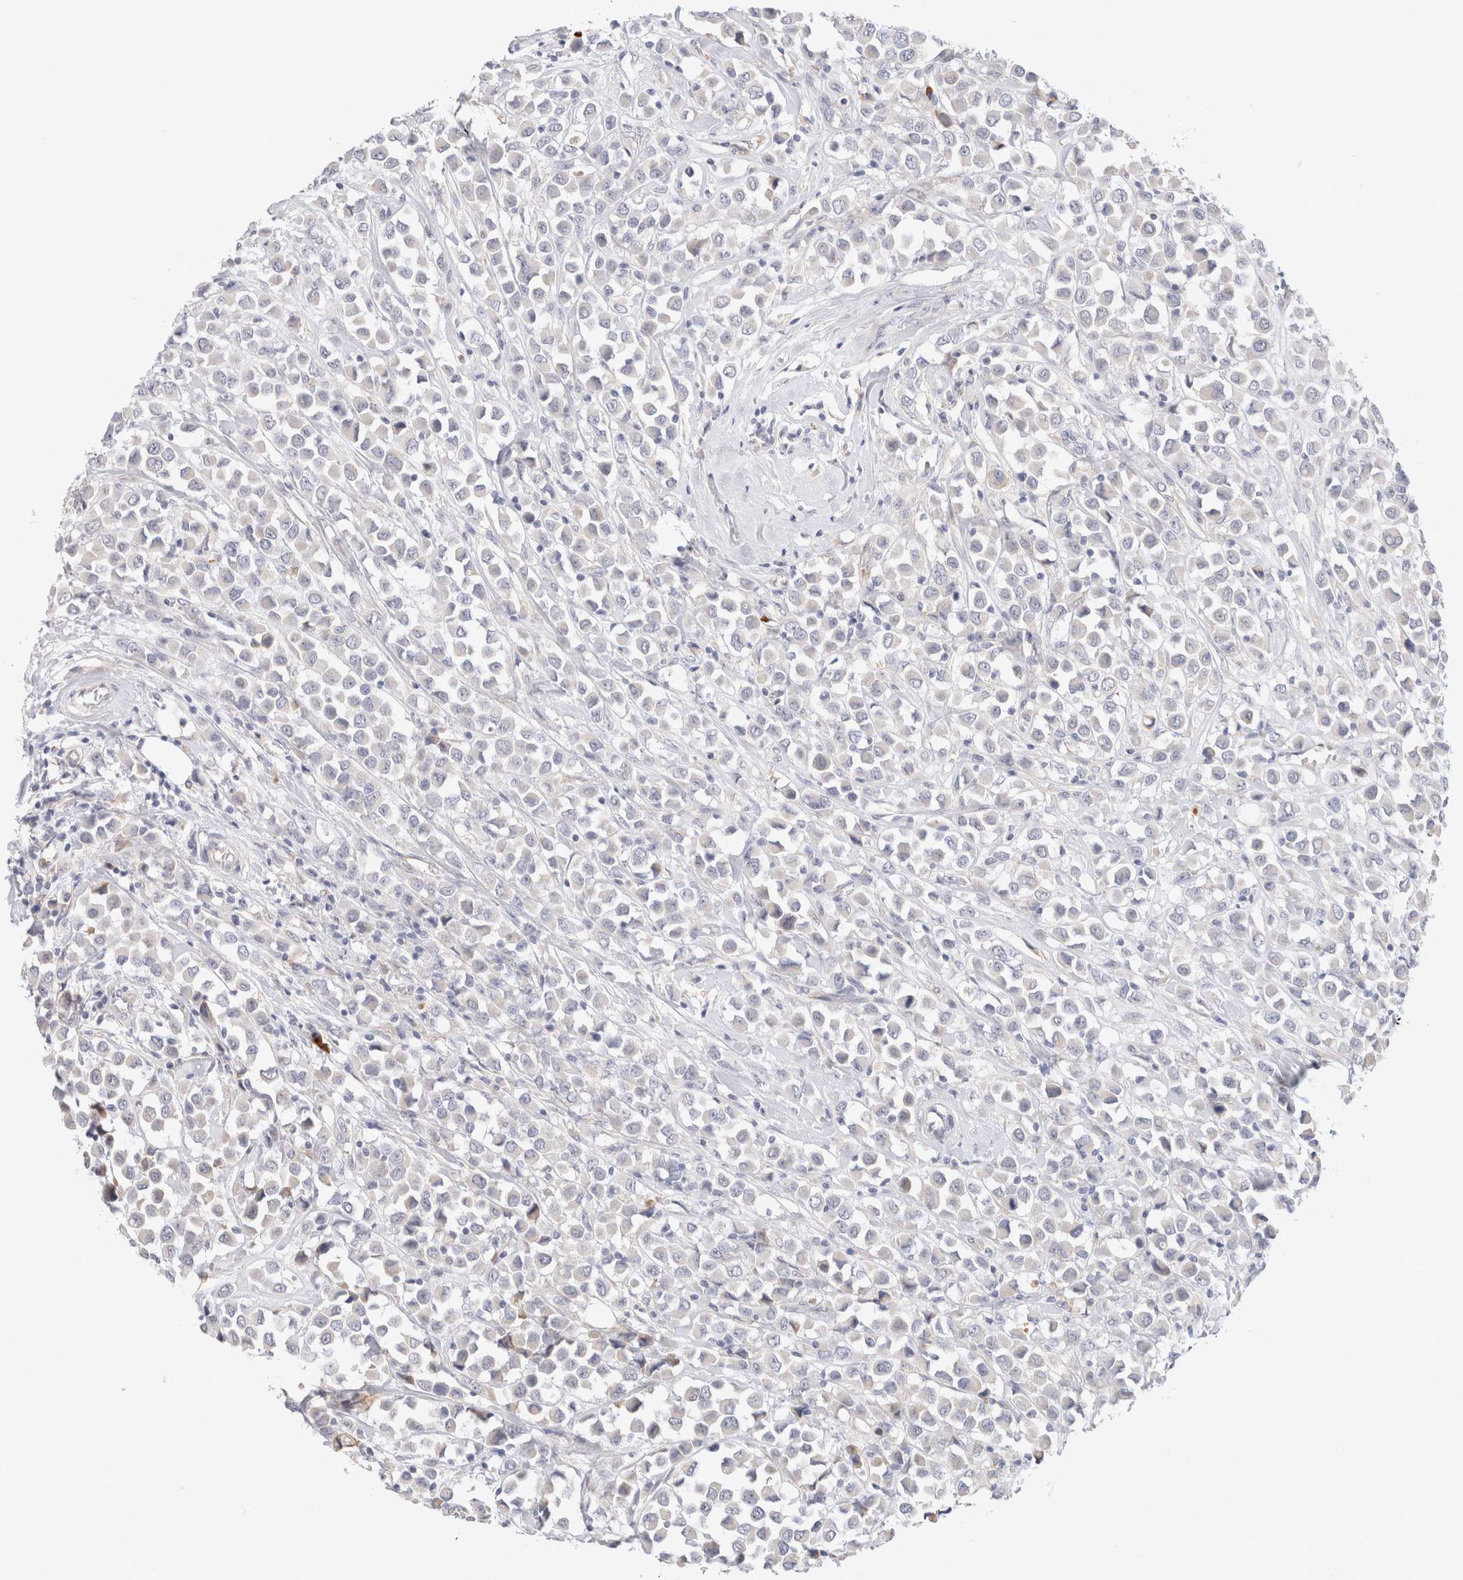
{"staining": {"intensity": "negative", "quantity": "none", "location": "none"}, "tissue": "breast cancer", "cell_type": "Tumor cells", "image_type": "cancer", "snomed": [{"axis": "morphology", "description": "Duct carcinoma"}, {"axis": "topography", "description": "Breast"}], "caption": "IHC of human breast cancer (invasive ductal carcinoma) reveals no expression in tumor cells.", "gene": "GADD45G", "patient": {"sex": "female", "age": 61}}